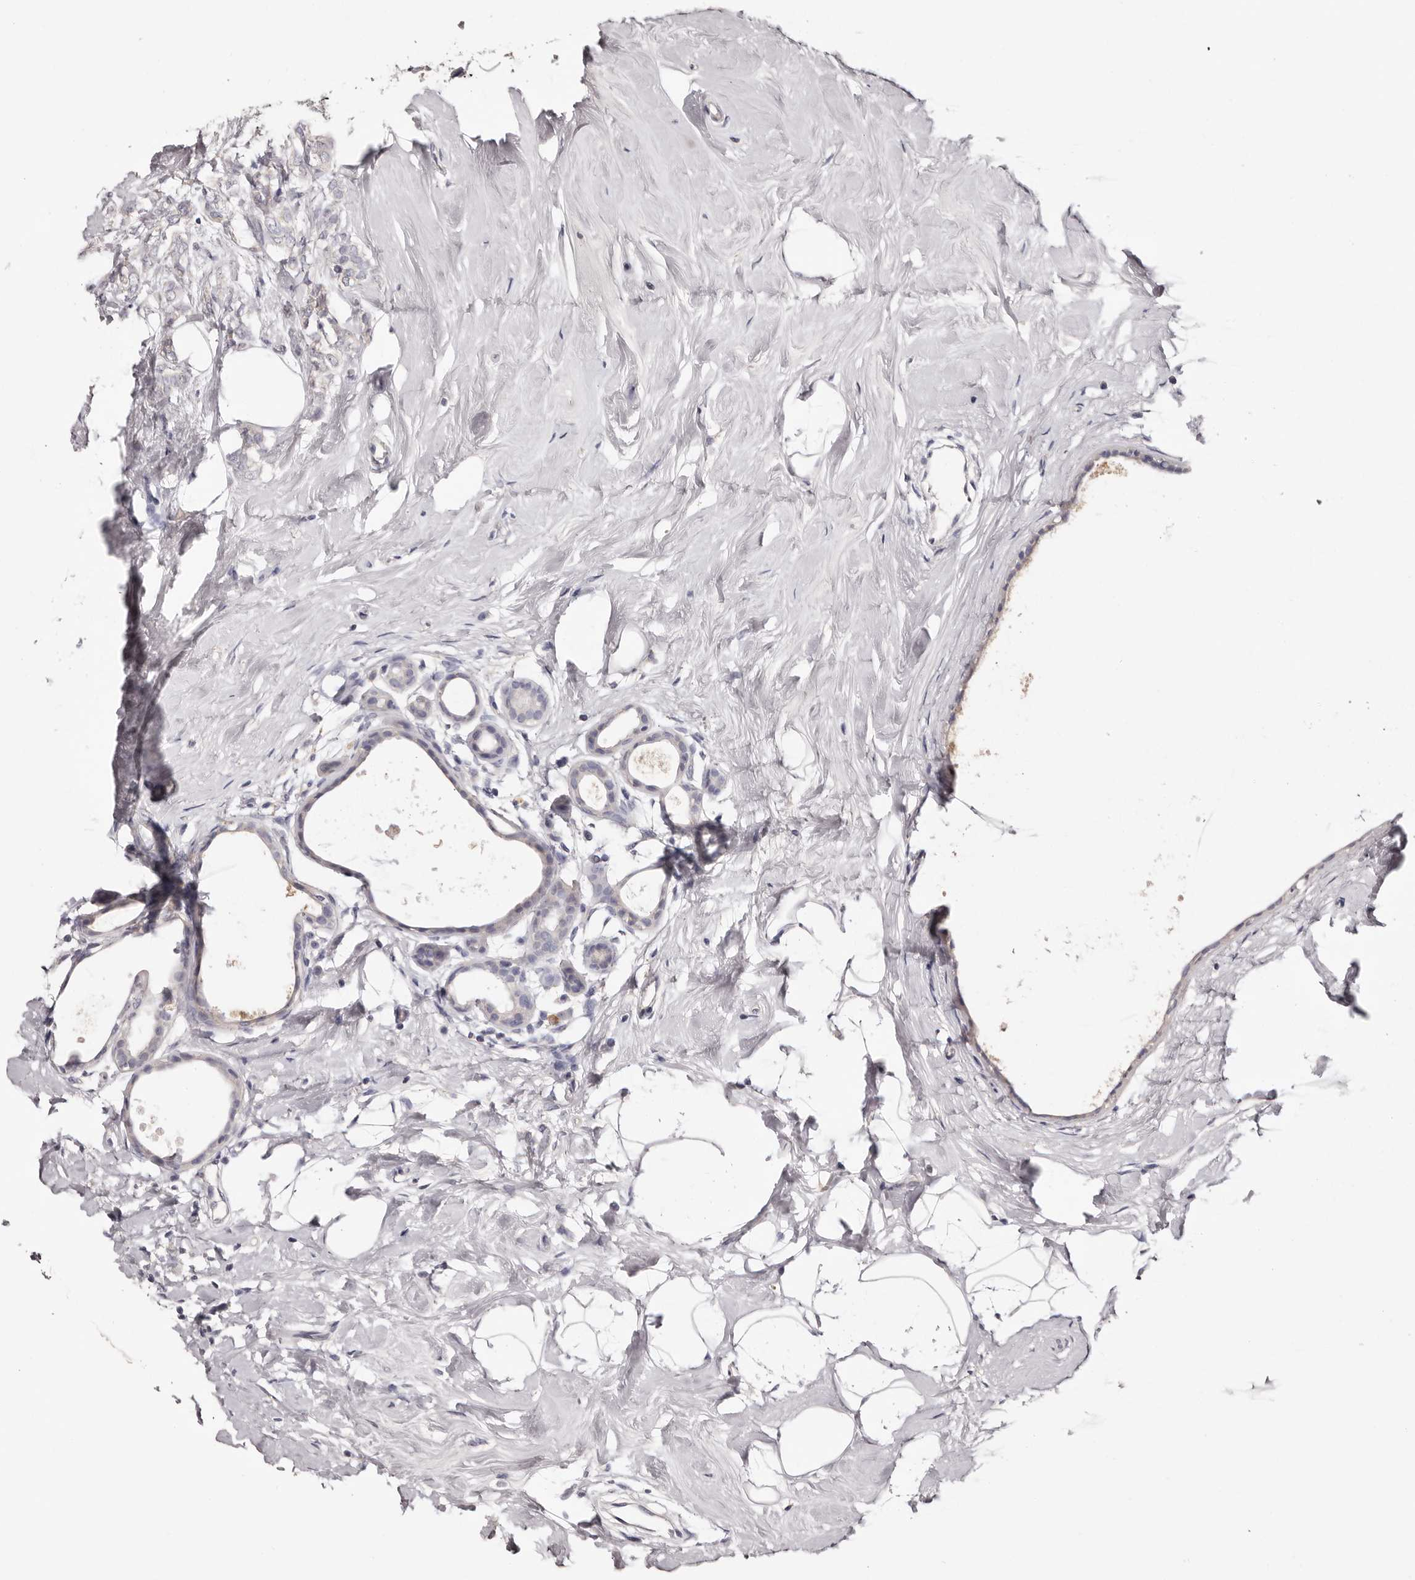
{"staining": {"intensity": "negative", "quantity": "none", "location": "none"}, "tissue": "breast cancer", "cell_type": "Tumor cells", "image_type": "cancer", "snomed": [{"axis": "morphology", "description": "Lobular carcinoma"}, {"axis": "topography", "description": "Breast"}], "caption": "Immunohistochemical staining of breast lobular carcinoma demonstrates no significant staining in tumor cells. (Immunohistochemistry (ihc), brightfield microscopy, high magnification).", "gene": "ETNK1", "patient": {"sex": "female", "age": 47}}